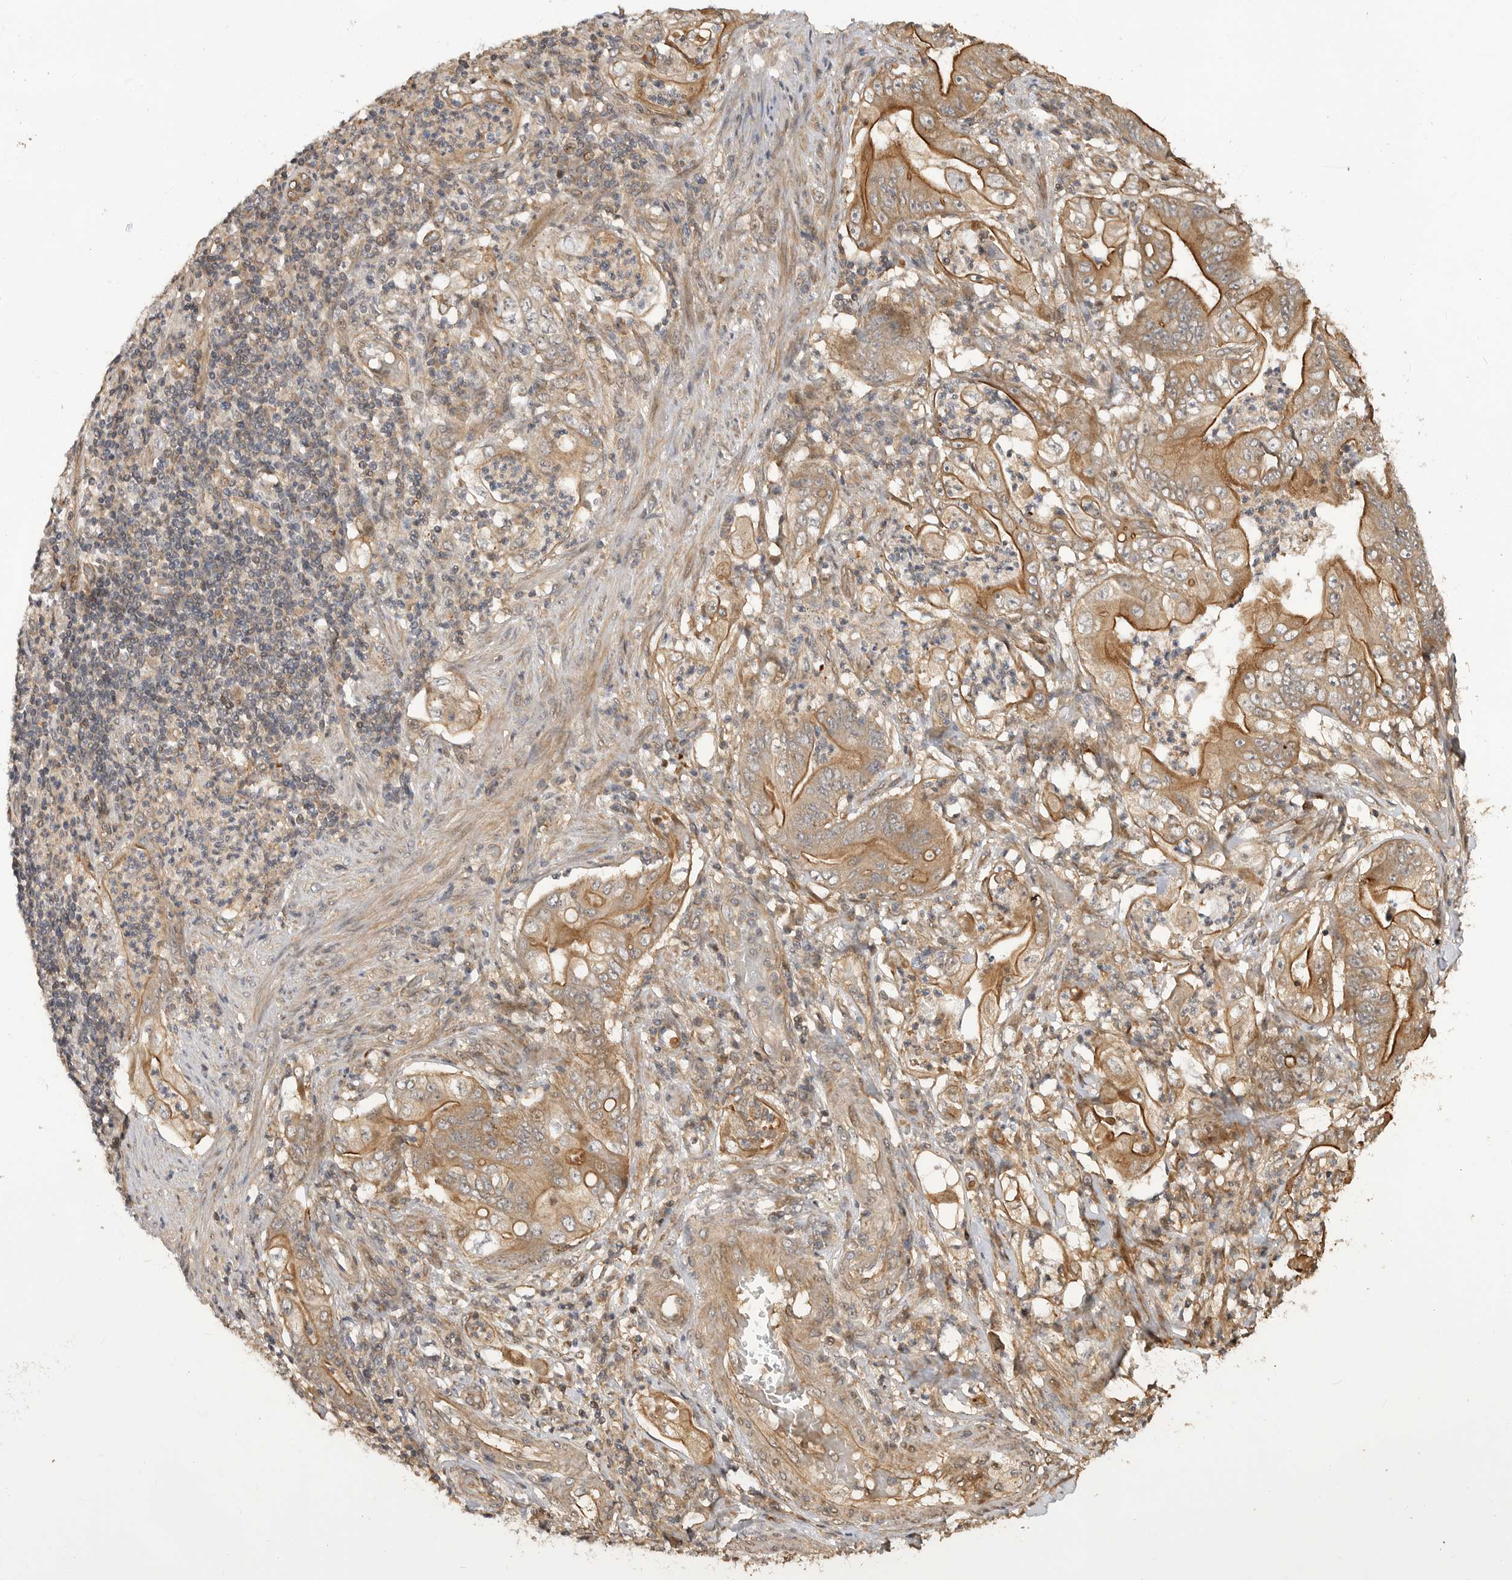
{"staining": {"intensity": "moderate", "quantity": ">75%", "location": "cytoplasmic/membranous"}, "tissue": "stomach cancer", "cell_type": "Tumor cells", "image_type": "cancer", "snomed": [{"axis": "morphology", "description": "Adenocarcinoma, NOS"}, {"axis": "topography", "description": "Stomach"}], "caption": "Stomach cancer (adenocarcinoma) stained with DAB immunohistochemistry displays medium levels of moderate cytoplasmic/membranous expression in approximately >75% of tumor cells. The protein of interest is stained brown, and the nuclei are stained in blue (DAB (3,3'-diaminobenzidine) IHC with brightfield microscopy, high magnification).", "gene": "ADPRS", "patient": {"sex": "female", "age": 73}}